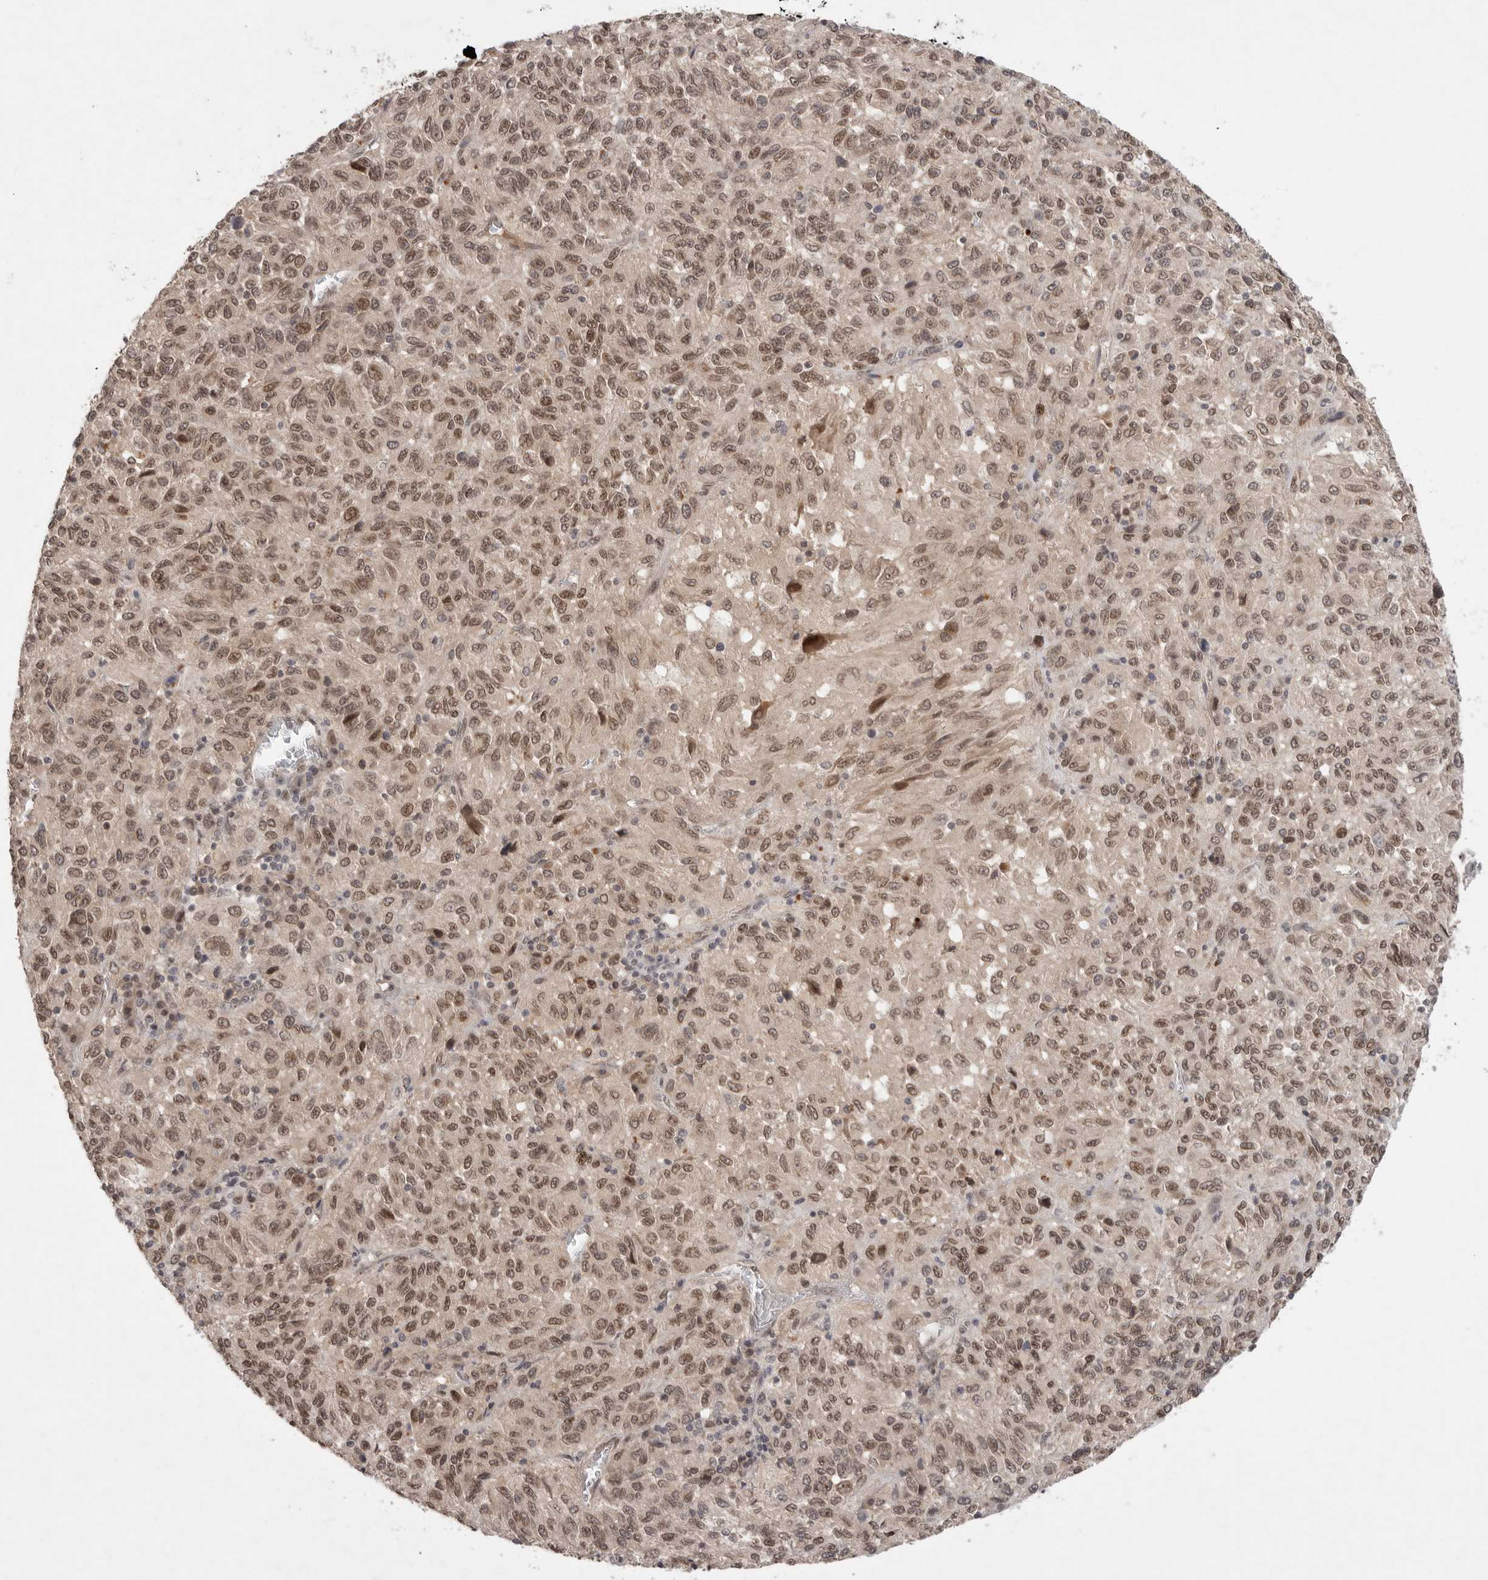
{"staining": {"intensity": "moderate", "quantity": ">75%", "location": "nuclear"}, "tissue": "melanoma", "cell_type": "Tumor cells", "image_type": "cancer", "snomed": [{"axis": "morphology", "description": "Malignant melanoma, Metastatic site"}, {"axis": "topography", "description": "Lung"}], "caption": "Tumor cells display medium levels of moderate nuclear staining in about >75% of cells in human malignant melanoma (metastatic site). (Stains: DAB in brown, nuclei in blue, Microscopy: brightfield microscopy at high magnification).", "gene": "LEMD3", "patient": {"sex": "male", "age": 64}}